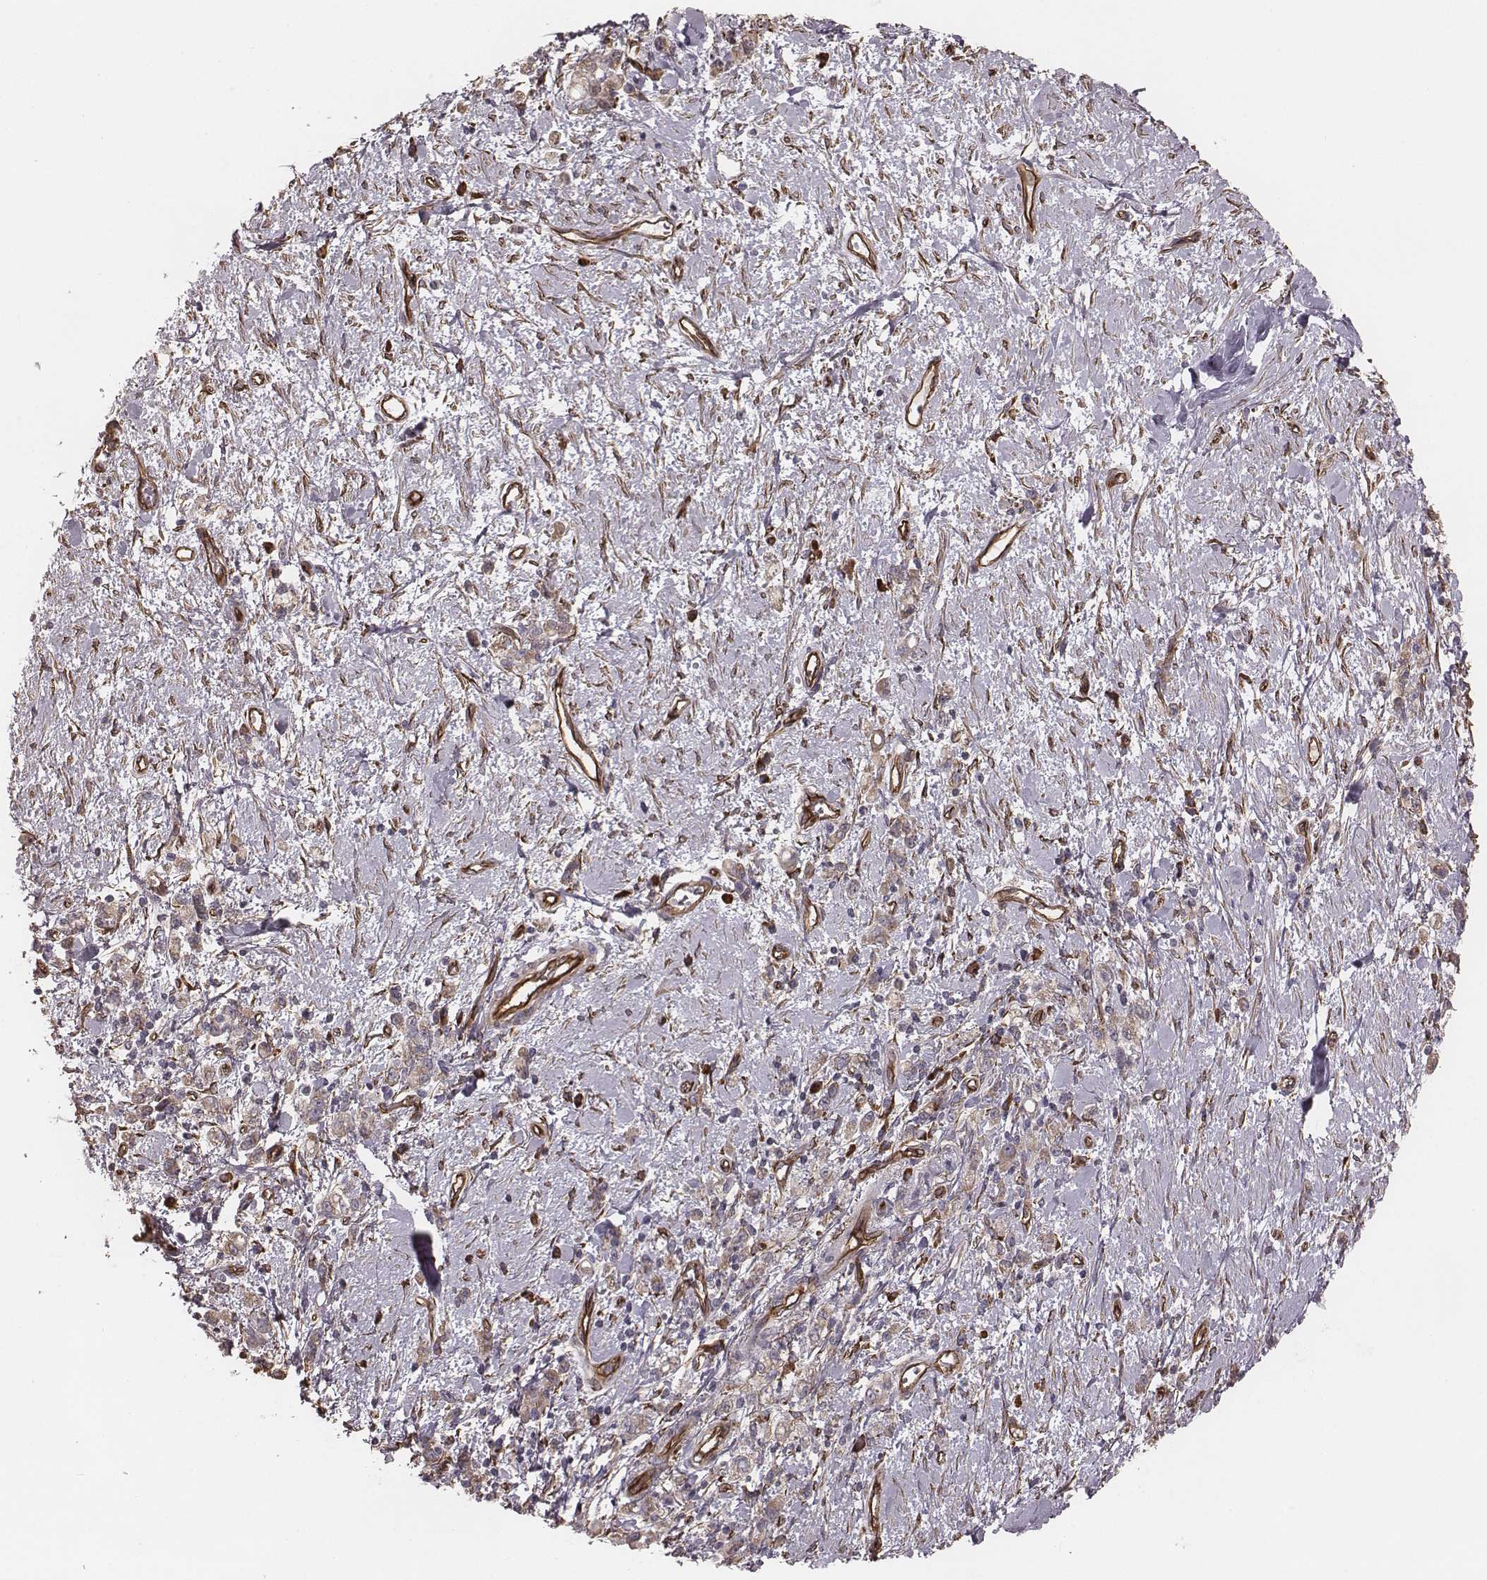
{"staining": {"intensity": "weak", "quantity": ">75%", "location": "cytoplasmic/membranous"}, "tissue": "stomach cancer", "cell_type": "Tumor cells", "image_type": "cancer", "snomed": [{"axis": "morphology", "description": "Adenocarcinoma, NOS"}, {"axis": "topography", "description": "Stomach"}], "caption": "High-power microscopy captured an immunohistochemistry micrograph of stomach adenocarcinoma, revealing weak cytoplasmic/membranous positivity in about >75% of tumor cells.", "gene": "PALMD", "patient": {"sex": "male", "age": 77}}